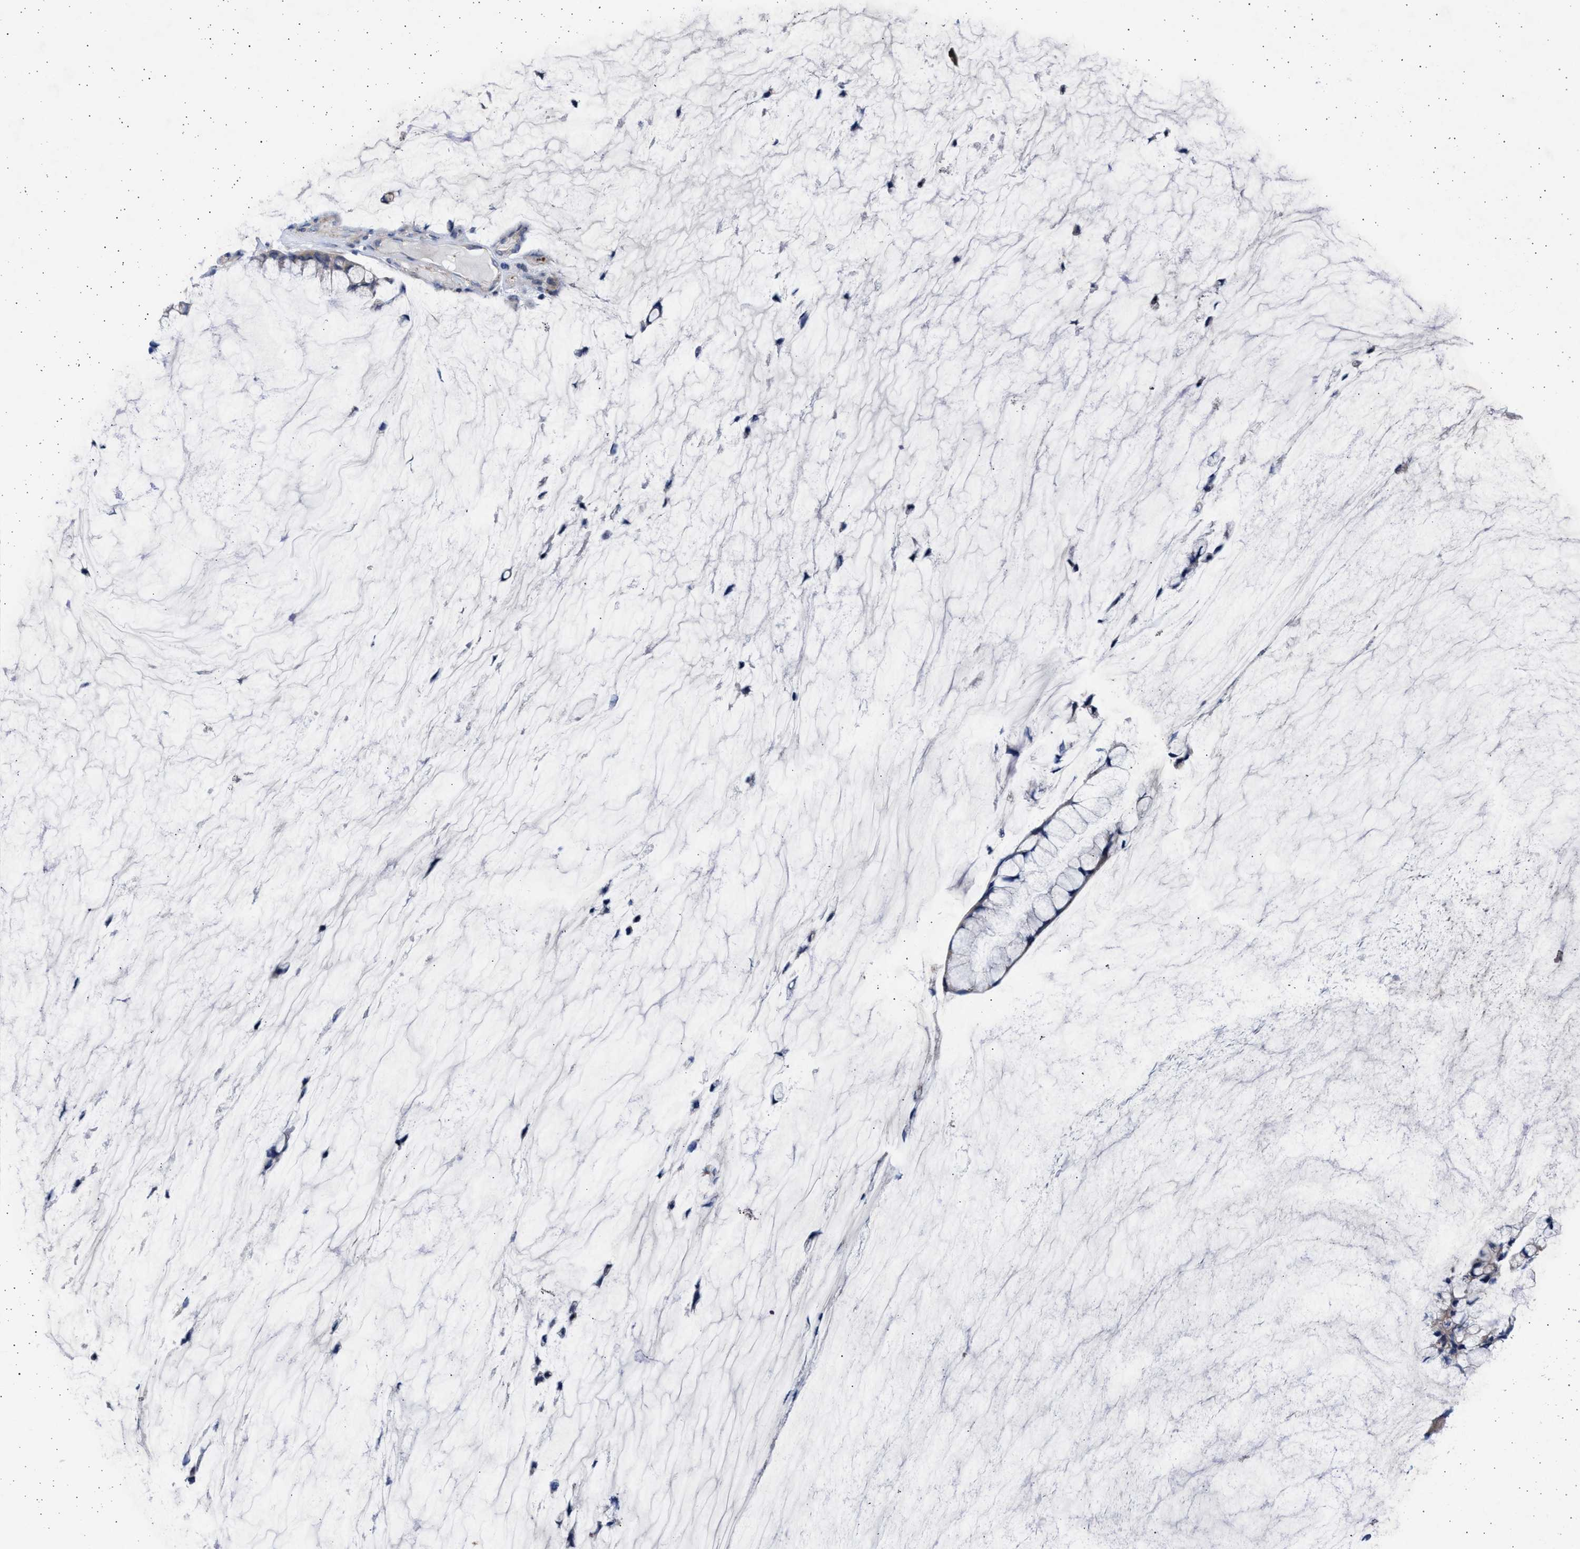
{"staining": {"intensity": "negative", "quantity": "none", "location": "none"}, "tissue": "ovarian cancer", "cell_type": "Tumor cells", "image_type": "cancer", "snomed": [{"axis": "morphology", "description": "Cystadenocarcinoma, mucinous, NOS"}, {"axis": "topography", "description": "Ovary"}], "caption": "An immunohistochemistry histopathology image of ovarian mucinous cystadenocarcinoma is shown. There is no staining in tumor cells of ovarian mucinous cystadenocarcinoma.", "gene": "NBR1", "patient": {"sex": "female", "age": 39}}